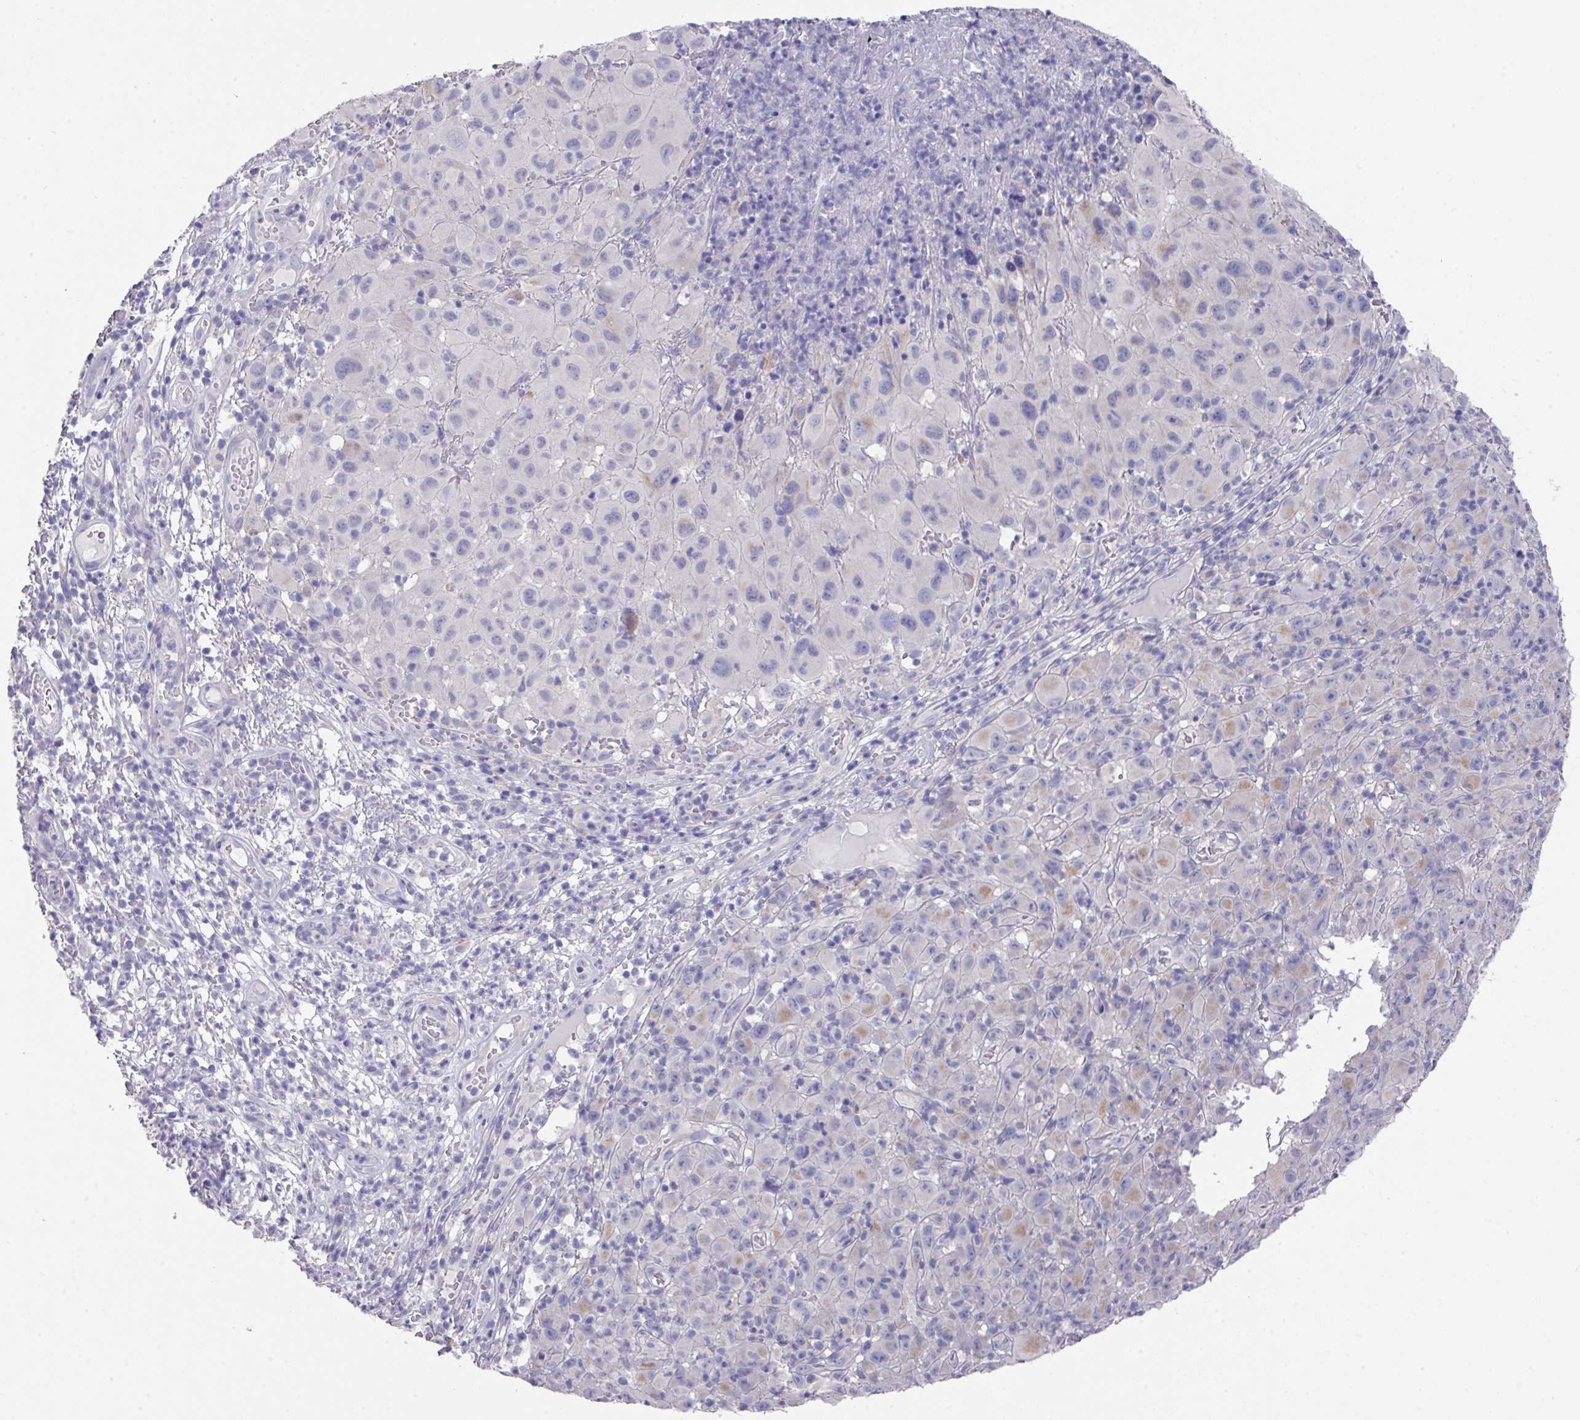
{"staining": {"intensity": "weak", "quantity": "<25%", "location": "cytoplasmic/membranous"}, "tissue": "melanoma", "cell_type": "Tumor cells", "image_type": "cancer", "snomed": [{"axis": "morphology", "description": "Malignant melanoma, NOS"}, {"axis": "topography", "description": "Skin"}], "caption": "Tumor cells show no significant expression in melanoma. The staining is performed using DAB (3,3'-diaminobenzidine) brown chromogen with nuclei counter-stained in using hematoxylin.", "gene": "DAZL", "patient": {"sex": "male", "age": 73}}